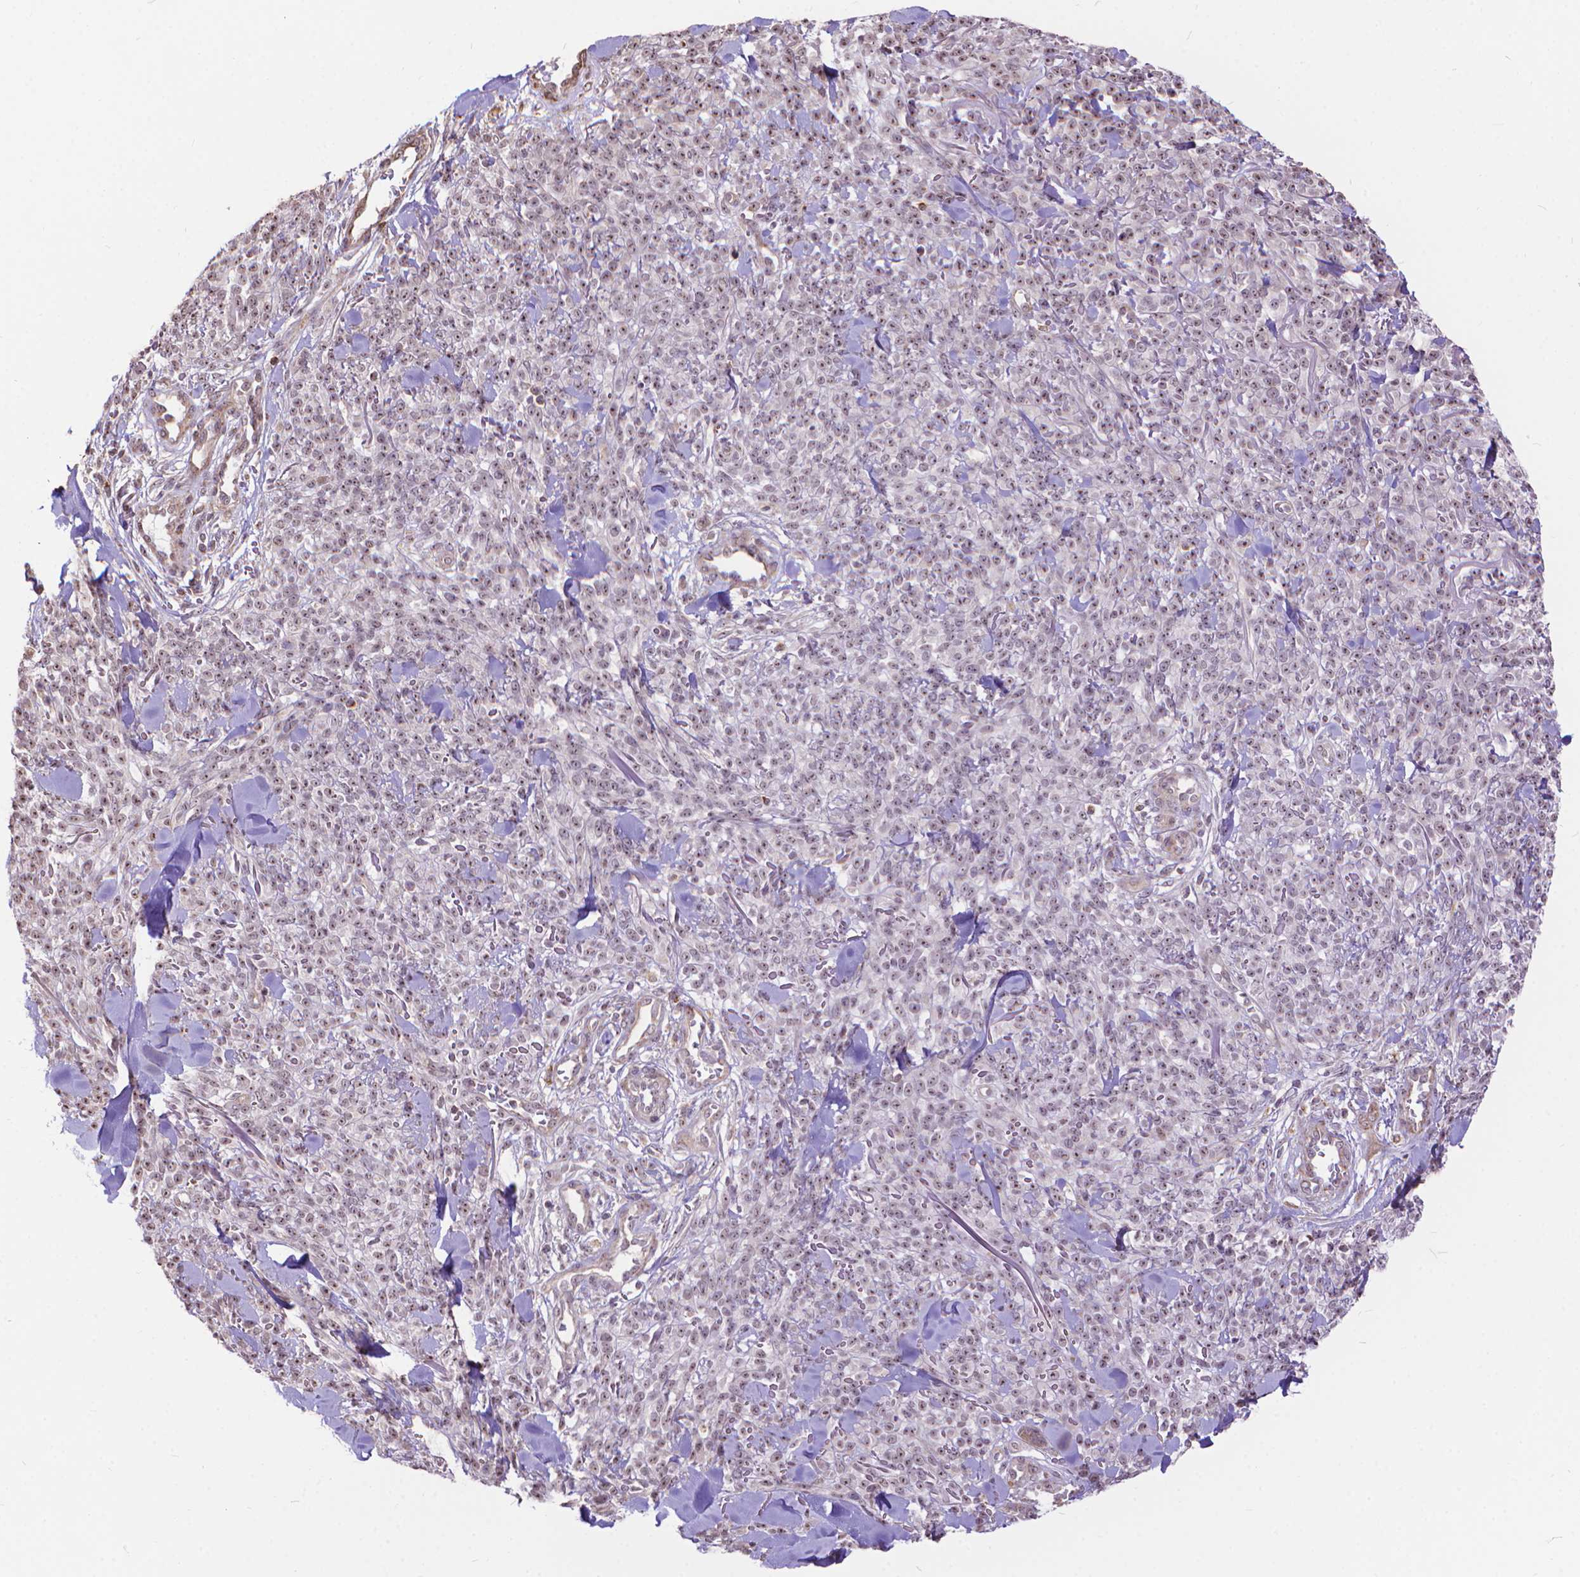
{"staining": {"intensity": "moderate", "quantity": ">75%", "location": "nuclear"}, "tissue": "melanoma", "cell_type": "Tumor cells", "image_type": "cancer", "snomed": [{"axis": "morphology", "description": "Malignant melanoma, NOS"}, {"axis": "topography", "description": "Skin"}, {"axis": "topography", "description": "Skin of trunk"}], "caption": "Tumor cells demonstrate medium levels of moderate nuclear expression in about >75% of cells in human melanoma. (brown staining indicates protein expression, while blue staining denotes nuclei).", "gene": "TMEM135", "patient": {"sex": "male", "age": 74}}